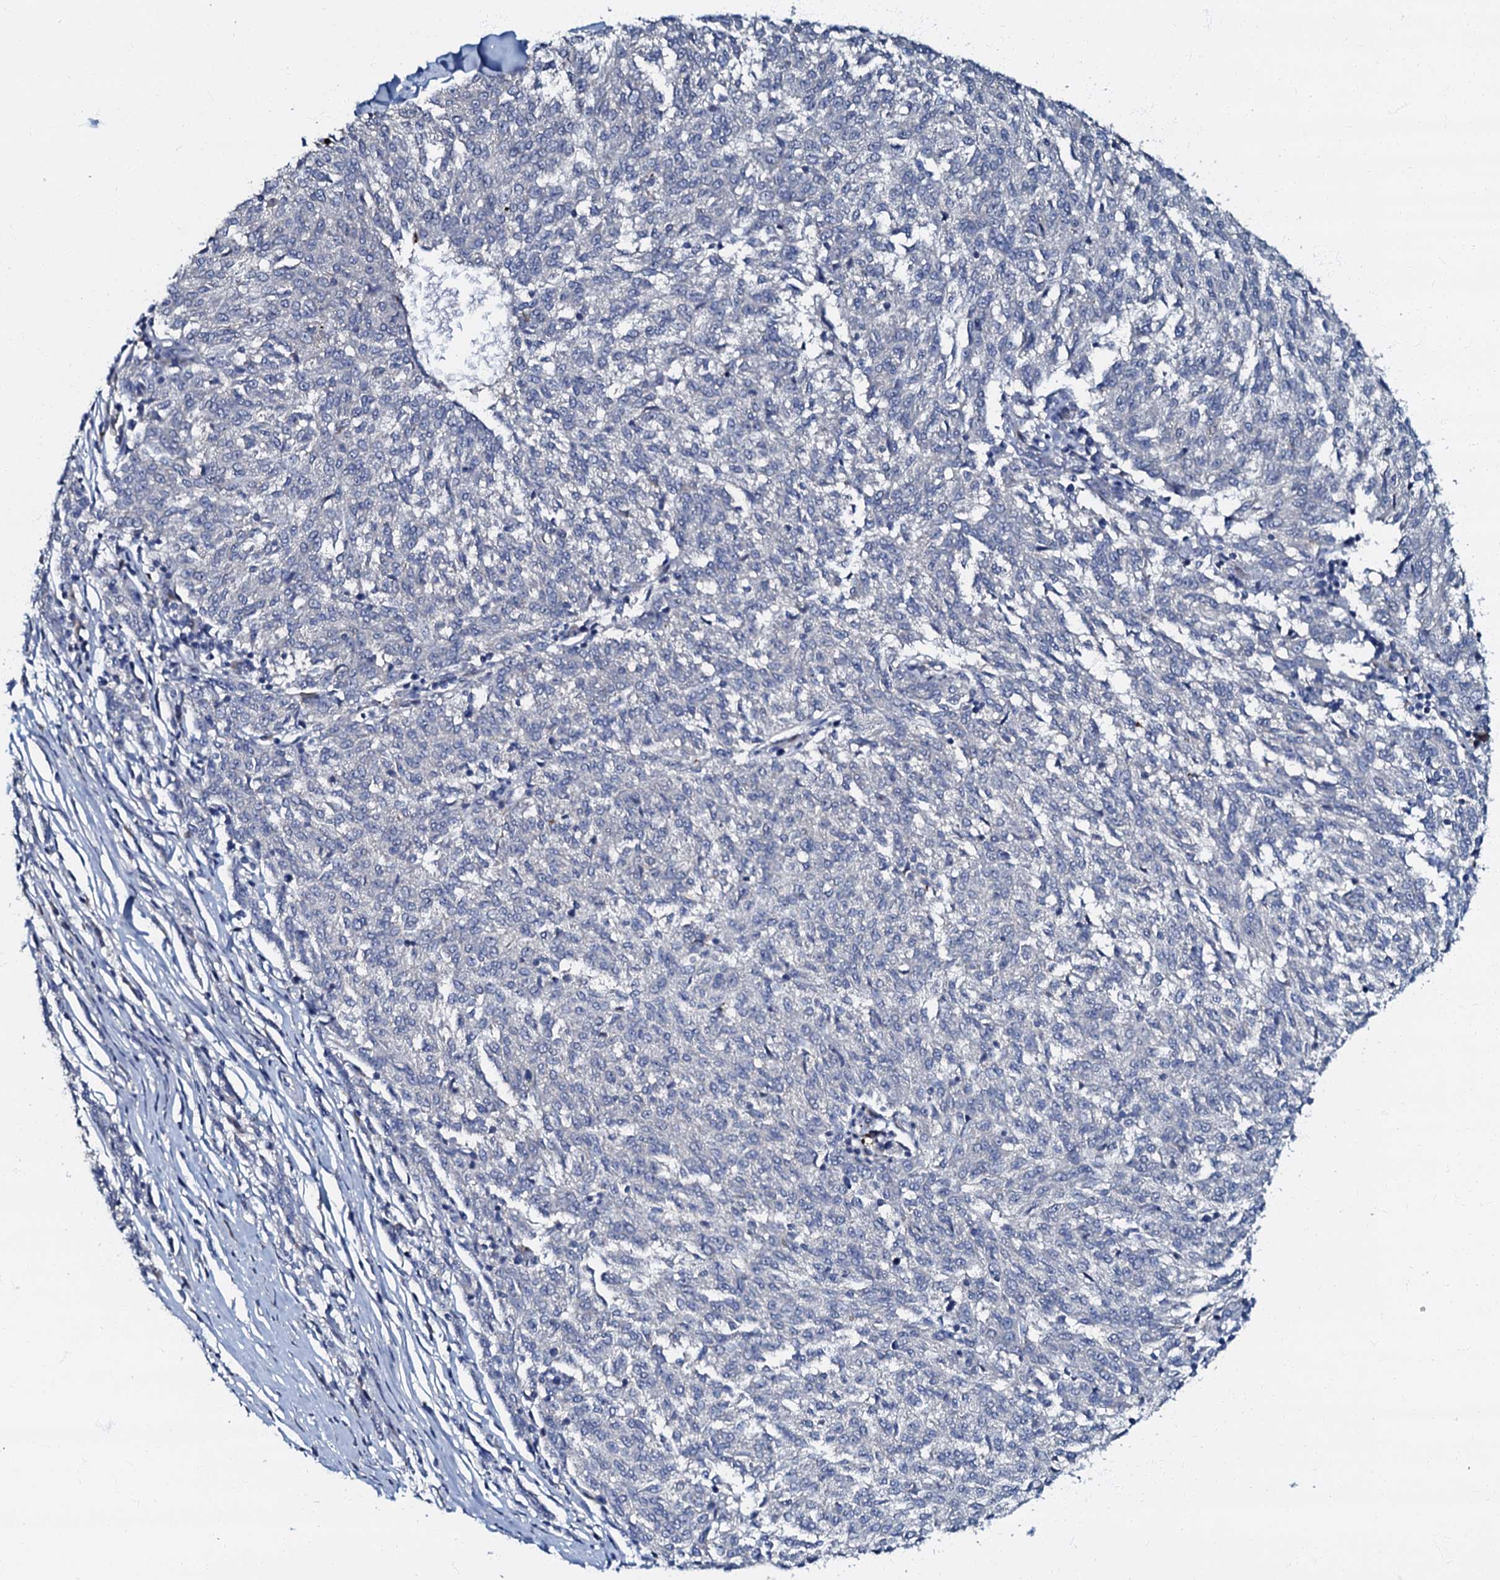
{"staining": {"intensity": "negative", "quantity": "none", "location": "none"}, "tissue": "melanoma", "cell_type": "Tumor cells", "image_type": "cancer", "snomed": [{"axis": "morphology", "description": "Malignant melanoma, NOS"}, {"axis": "topography", "description": "Skin"}], "caption": "Immunohistochemistry (IHC) image of neoplastic tissue: melanoma stained with DAB (3,3'-diaminobenzidine) demonstrates no significant protein expression in tumor cells. The staining was performed using DAB (3,3'-diaminobenzidine) to visualize the protein expression in brown, while the nuclei were stained in blue with hematoxylin (Magnification: 20x).", "gene": "OLAH", "patient": {"sex": "female", "age": 72}}